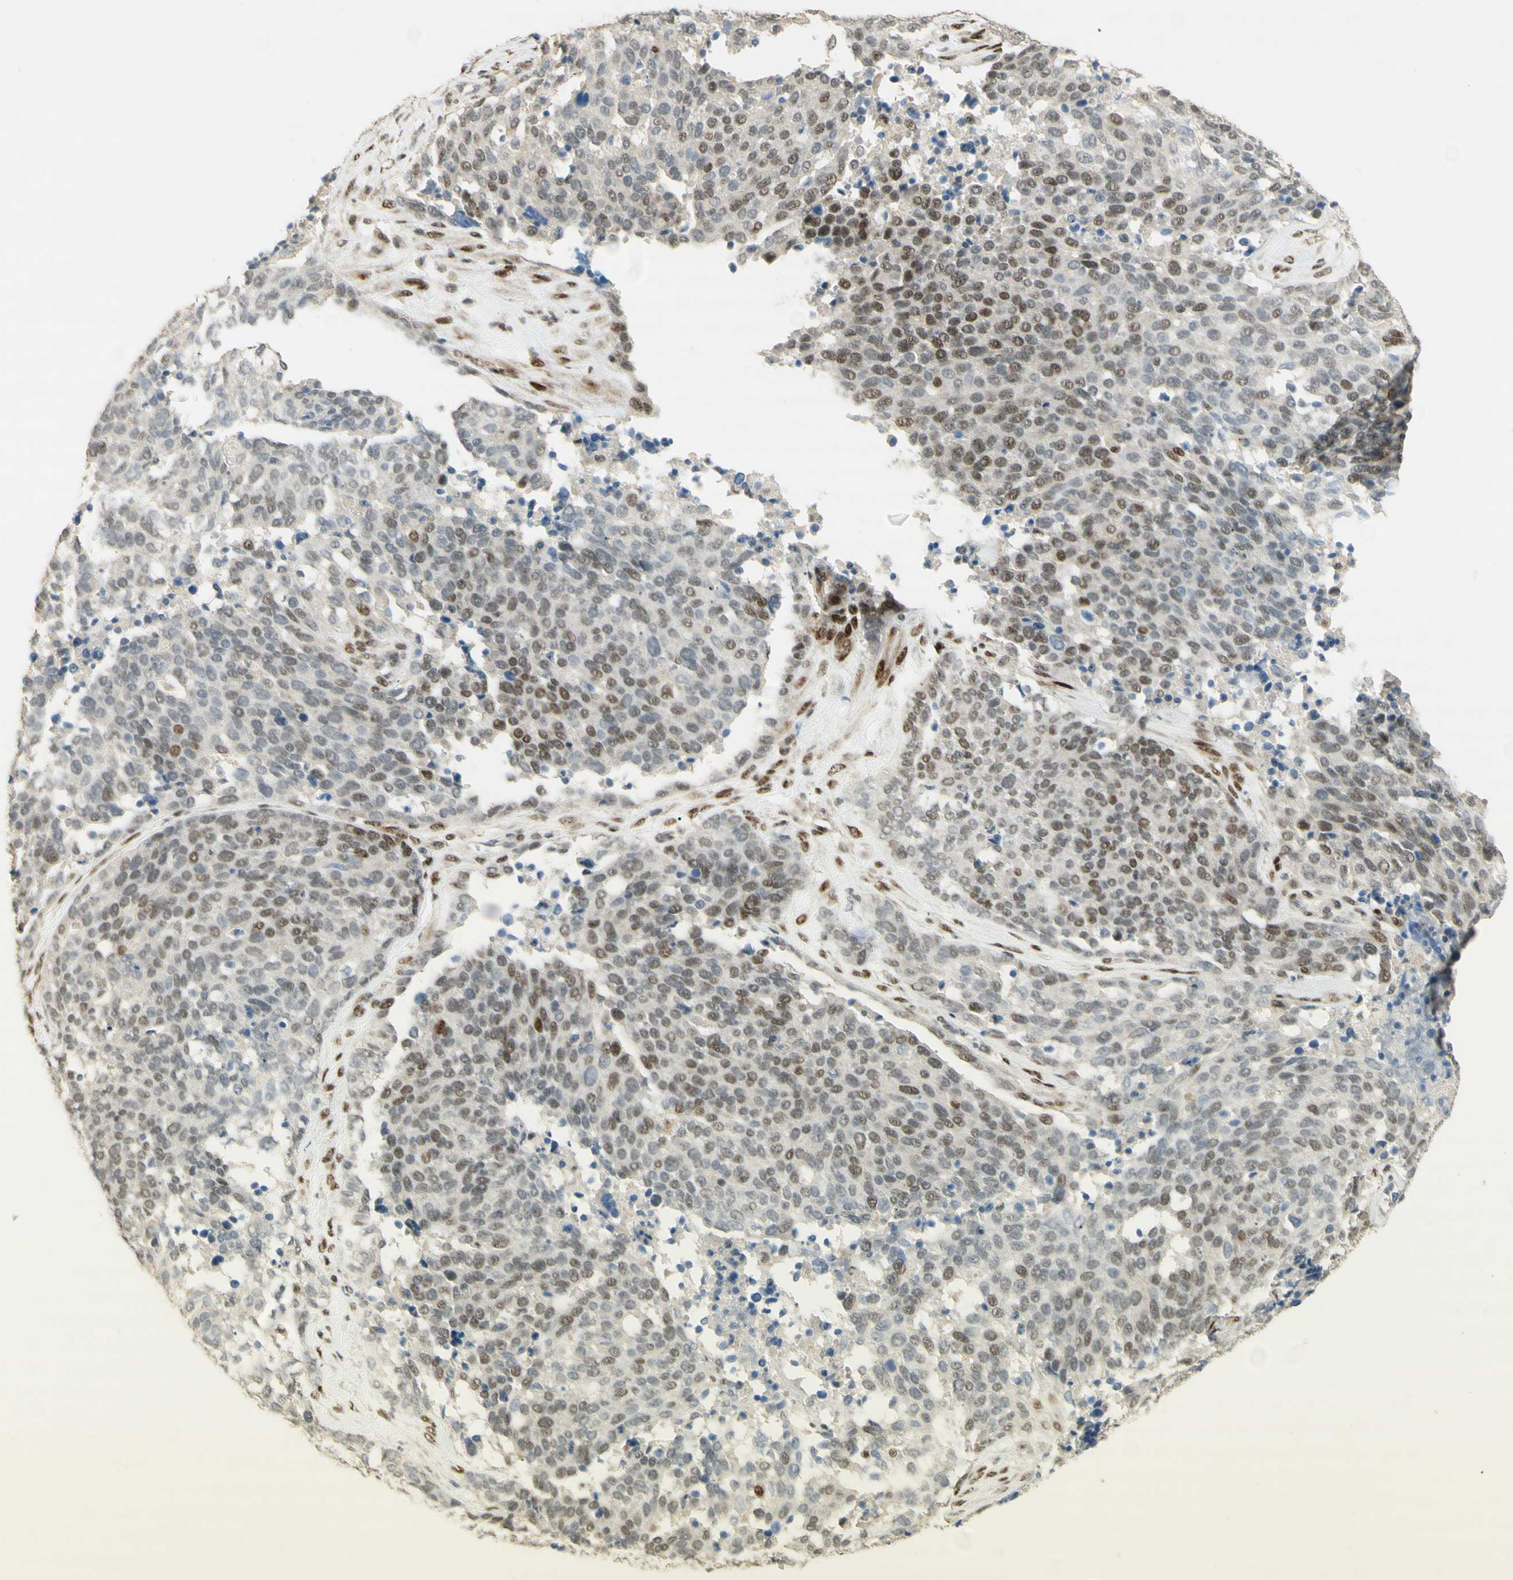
{"staining": {"intensity": "moderate", "quantity": "25%-75%", "location": "nuclear"}, "tissue": "ovarian cancer", "cell_type": "Tumor cells", "image_type": "cancer", "snomed": [{"axis": "morphology", "description": "Cystadenocarcinoma, serous, NOS"}, {"axis": "topography", "description": "Ovary"}], "caption": "A high-resolution photomicrograph shows immunohistochemistry staining of ovarian serous cystadenocarcinoma, which shows moderate nuclear expression in about 25%-75% of tumor cells.", "gene": "FOXP1", "patient": {"sex": "female", "age": 44}}